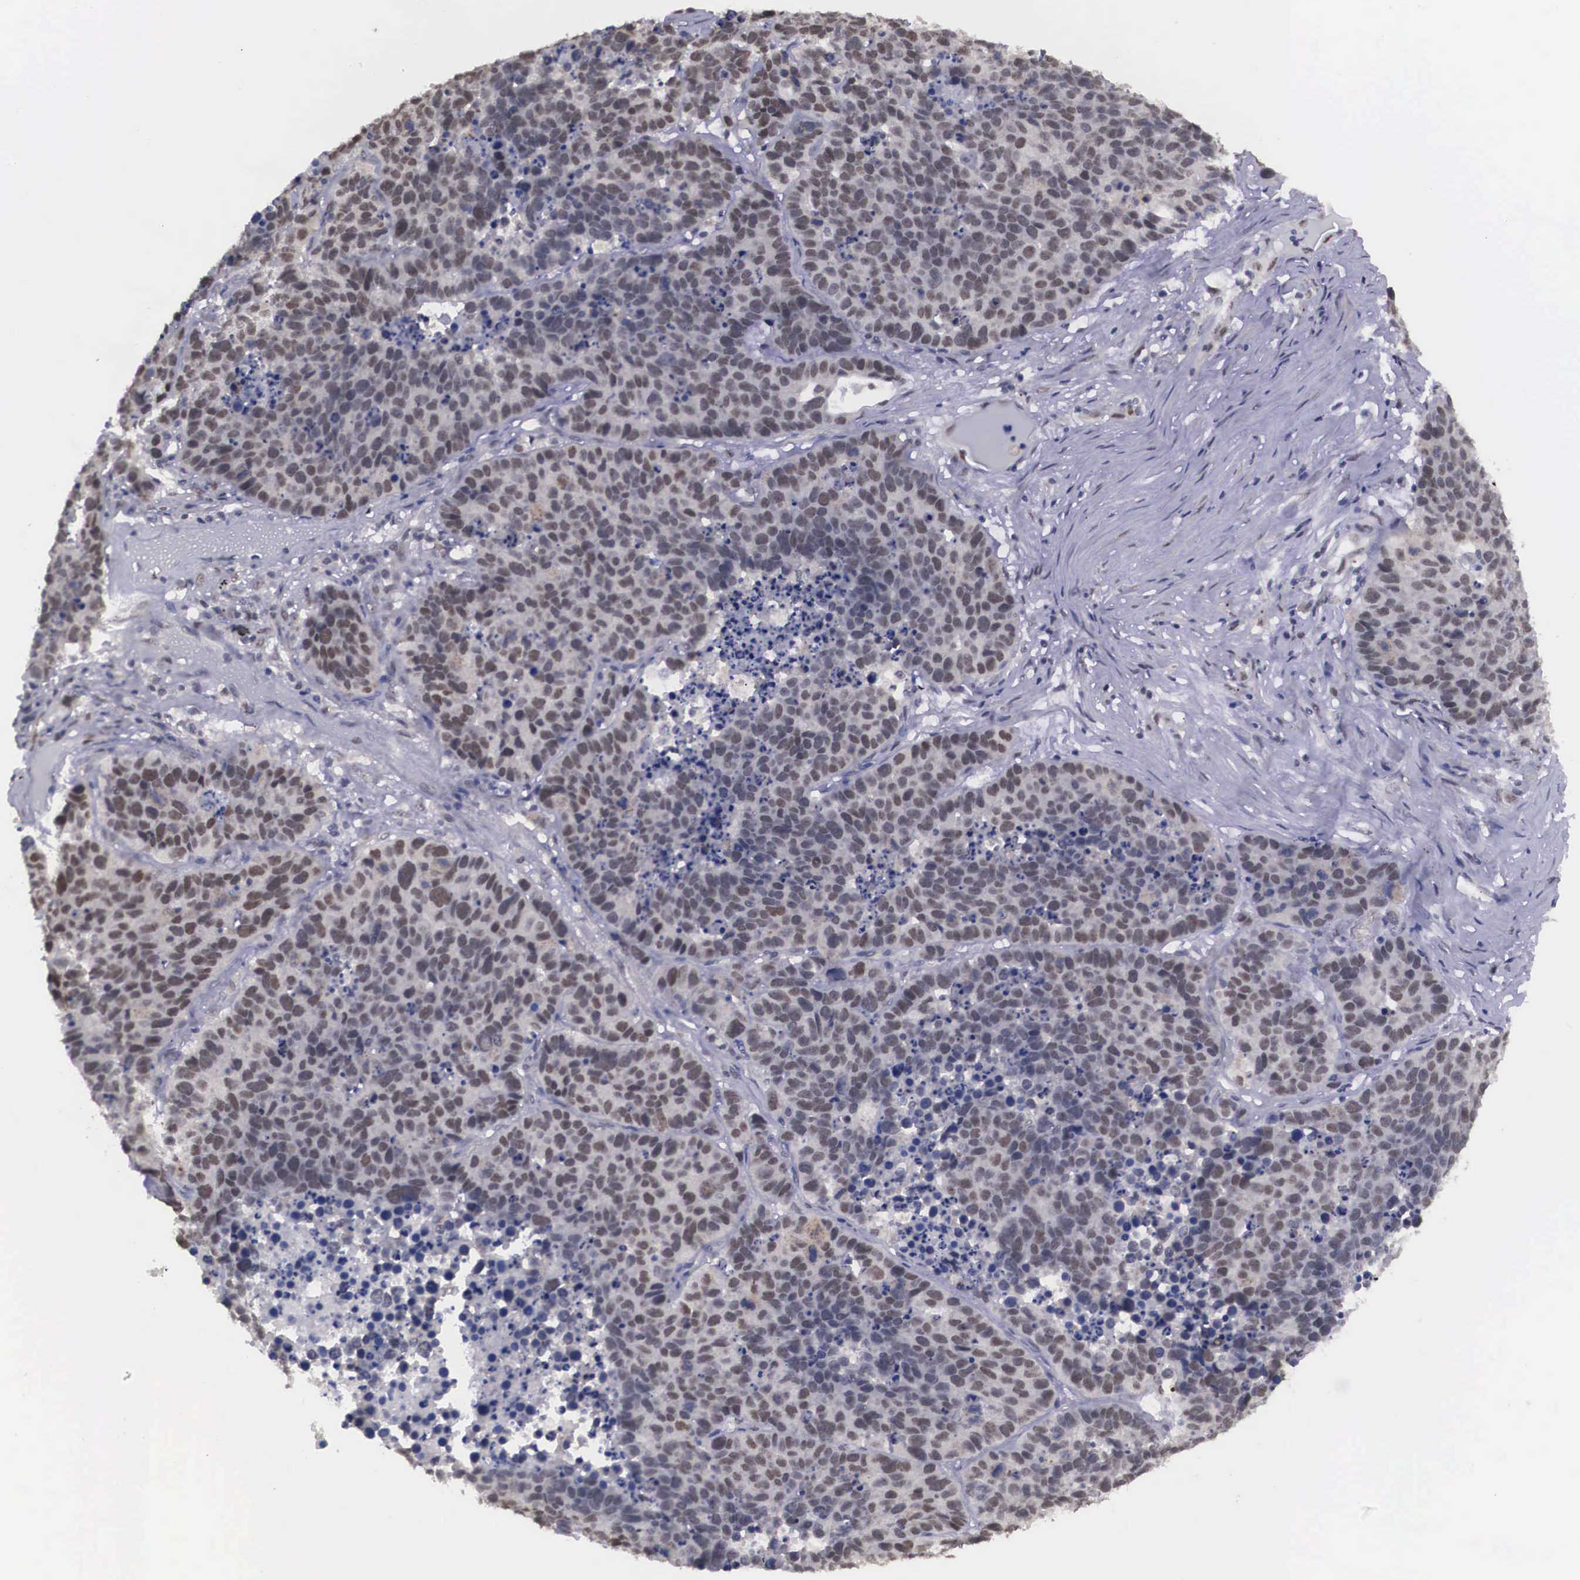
{"staining": {"intensity": "weak", "quantity": "25%-75%", "location": "nuclear"}, "tissue": "lung cancer", "cell_type": "Tumor cells", "image_type": "cancer", "snomed": [{"axis": "morphology", "description": "Carcinoid, malignant, NOS"}, {"axis": "topography", "description": "Lung"}], "caption": "A high-resolution image shows IHC staining of lung carcinoid (malignant), which reveals weak nuclear positivity in approximately 25%-75% of tumor cells. (DAB (3,3'-diaminobenzidine) = brown stain, brightfield microscopy at high magnification).", "gene": "ZNF275", "patient": {"sex": "male", "age": 60}}